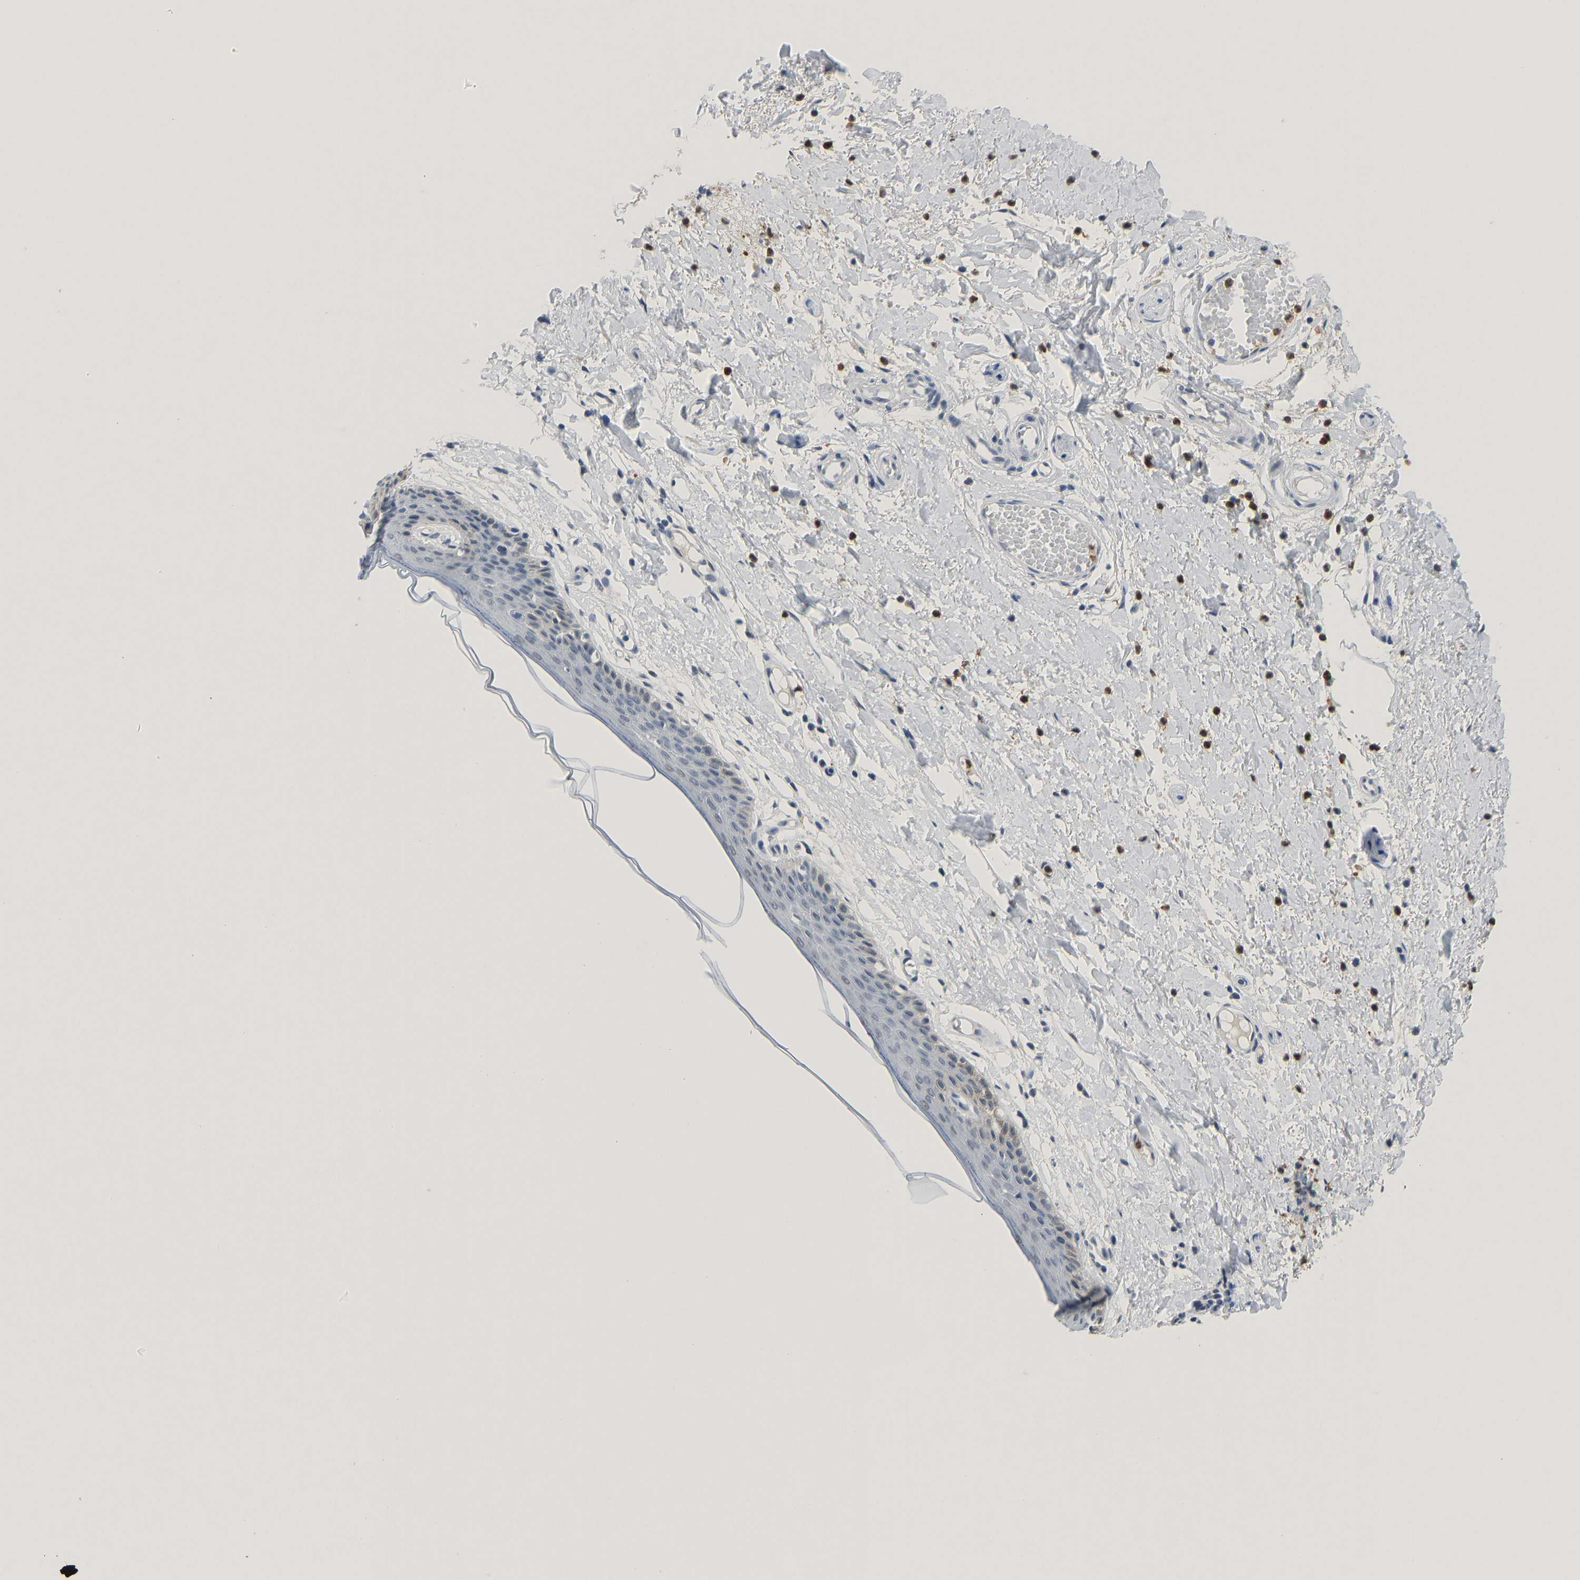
{"staining": {"intensity": "weak", "quantity": "<25%", "location": "cytoplasmic/membranous"}, "tissue": "skin", "cell_type": "Epidermal cells", "image_type": "normal", "snomed": [{"axis": "morphology", "description": "Normal tissue, NOS"}, {"axis": "topography", "description": "Vulva"}], "caption": "Immunohistochemical staining of unremarkable skin exhibits no significant expression in epidermal cells.", "gene": "TXNDC2", "patient": {"sex": "female", "age": 54}}